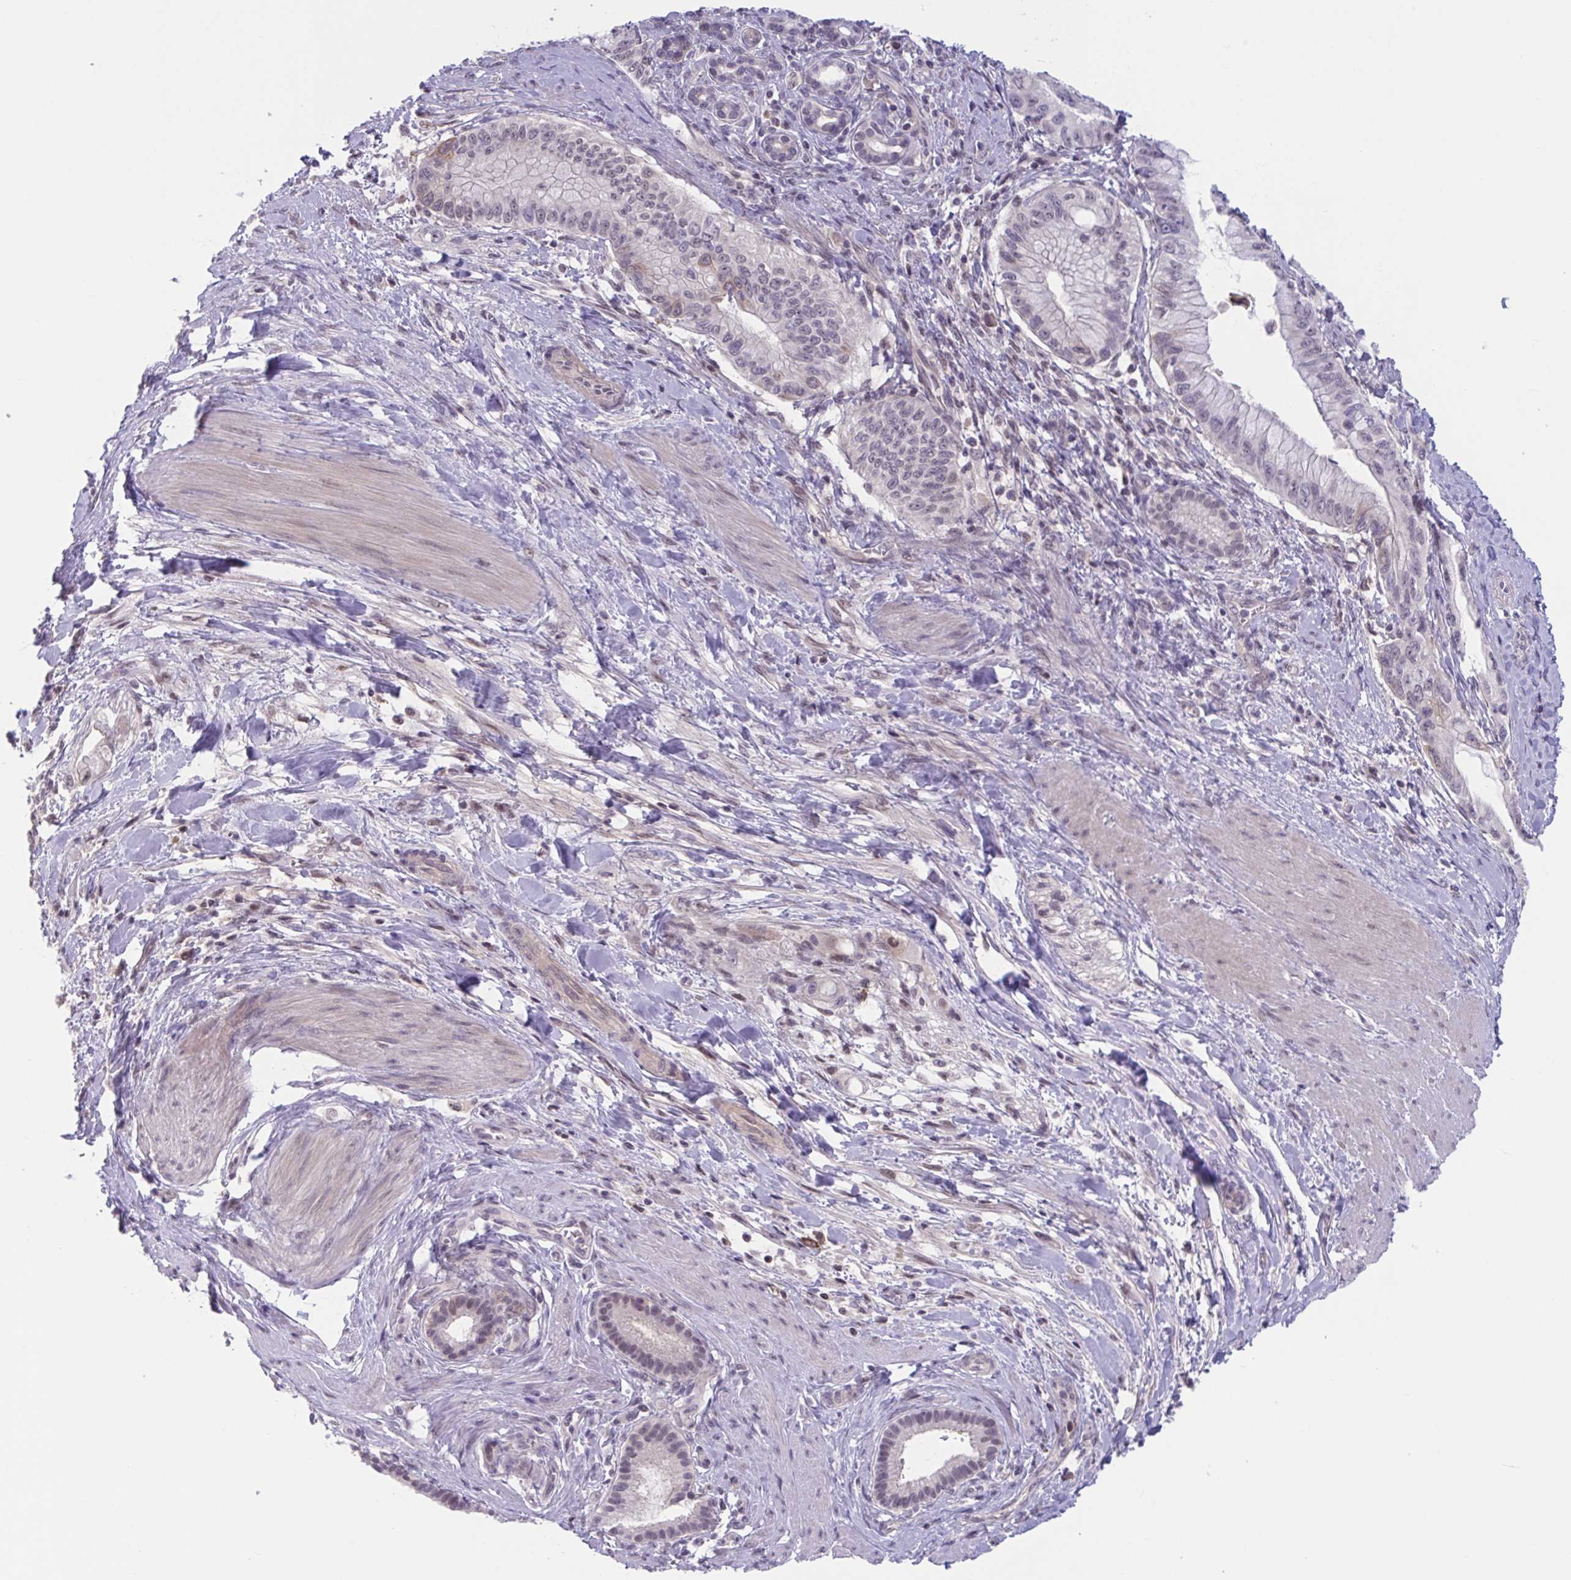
{"staining": {"intensity": "moderate", "quantity": "<25%", "location": "cytoplasmic/membranous"}, "tissue": "pancreatic cancer", "cell_type": "Tumor cells", "image_type": "cancer", "snomed": [{"axis": "morphology", "description": "Adenocarcinoma, NOS"}, {"axis": "topography", "description": "Pancreas"}], "caption": "An image of adenocarcinoma (pancreatic) stained for a protein shows moderate cytoplasmic/membranous brown staining in tumor cells. The protein is stained brown, and the nuclei are stained in blue (DAB (3,3'-diaminobenzidine) IHC with brightfield microscopy, high magnification).", "gene": "TTC7B", "patient": {"sex": "male", "age": 48}}